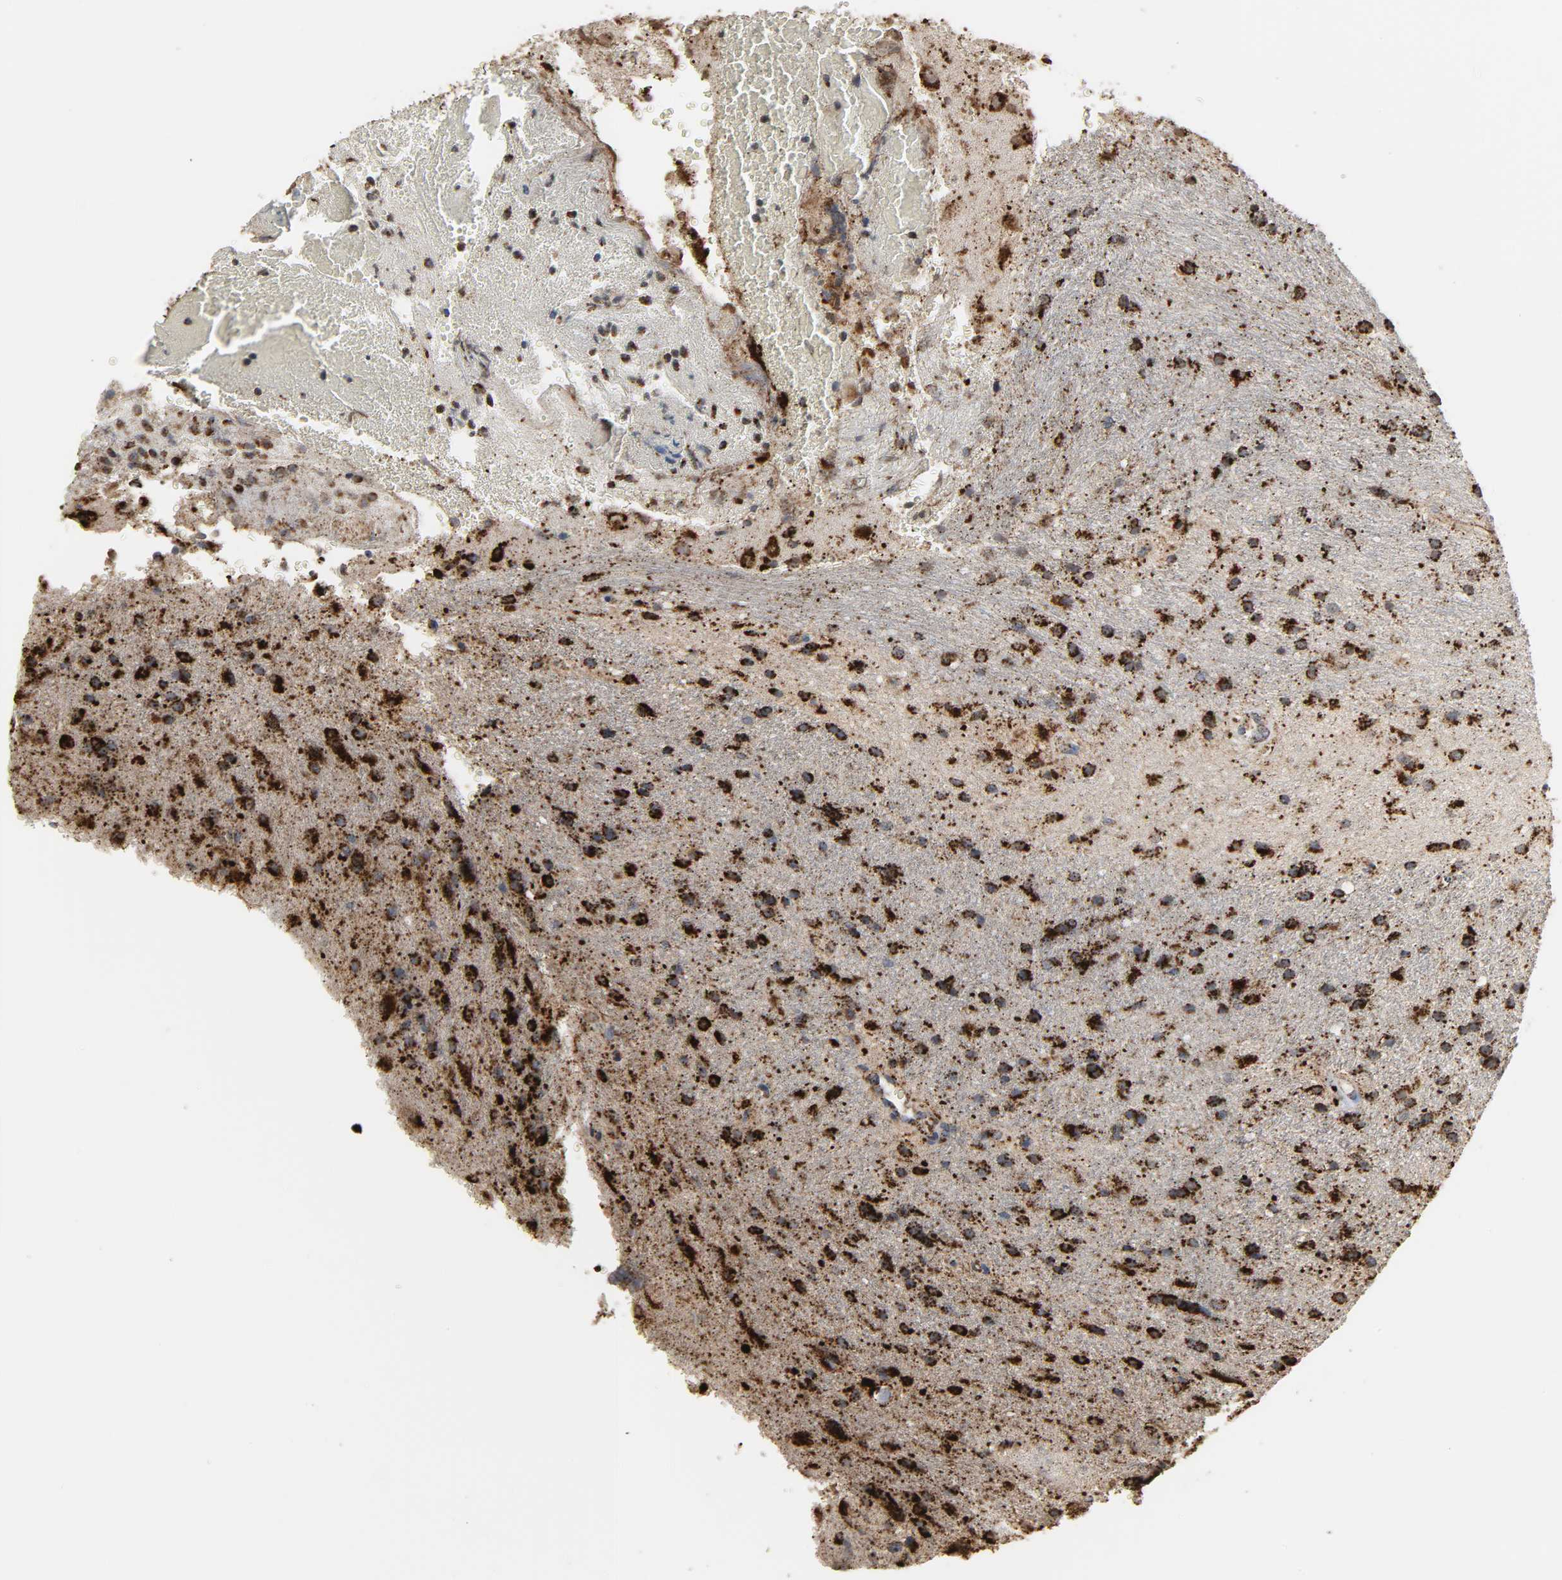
{"staining": {"intensity": "strong", "quantity": ">75%", "location": "cytoplasmic/membranous"}, "tissue": "glioma", "cell_type": "Tumor cells", "image_type": "cancer", "snomed": [{"axis": "morphology", "description": "Normal tissue, NOS"}, {"axis": "morphology", "description": "Glioma, malignant, High grade"}, {"axis": "topography", "description": "Cerebral cortex"}], "caption": "Strong cytoplasmic/membranous protein positivity is seen in approximately >75% of tumor cells in malignant high-grade glioma.", "gene": "PSAP", "patient": {"sex": "male", "age": 56}}